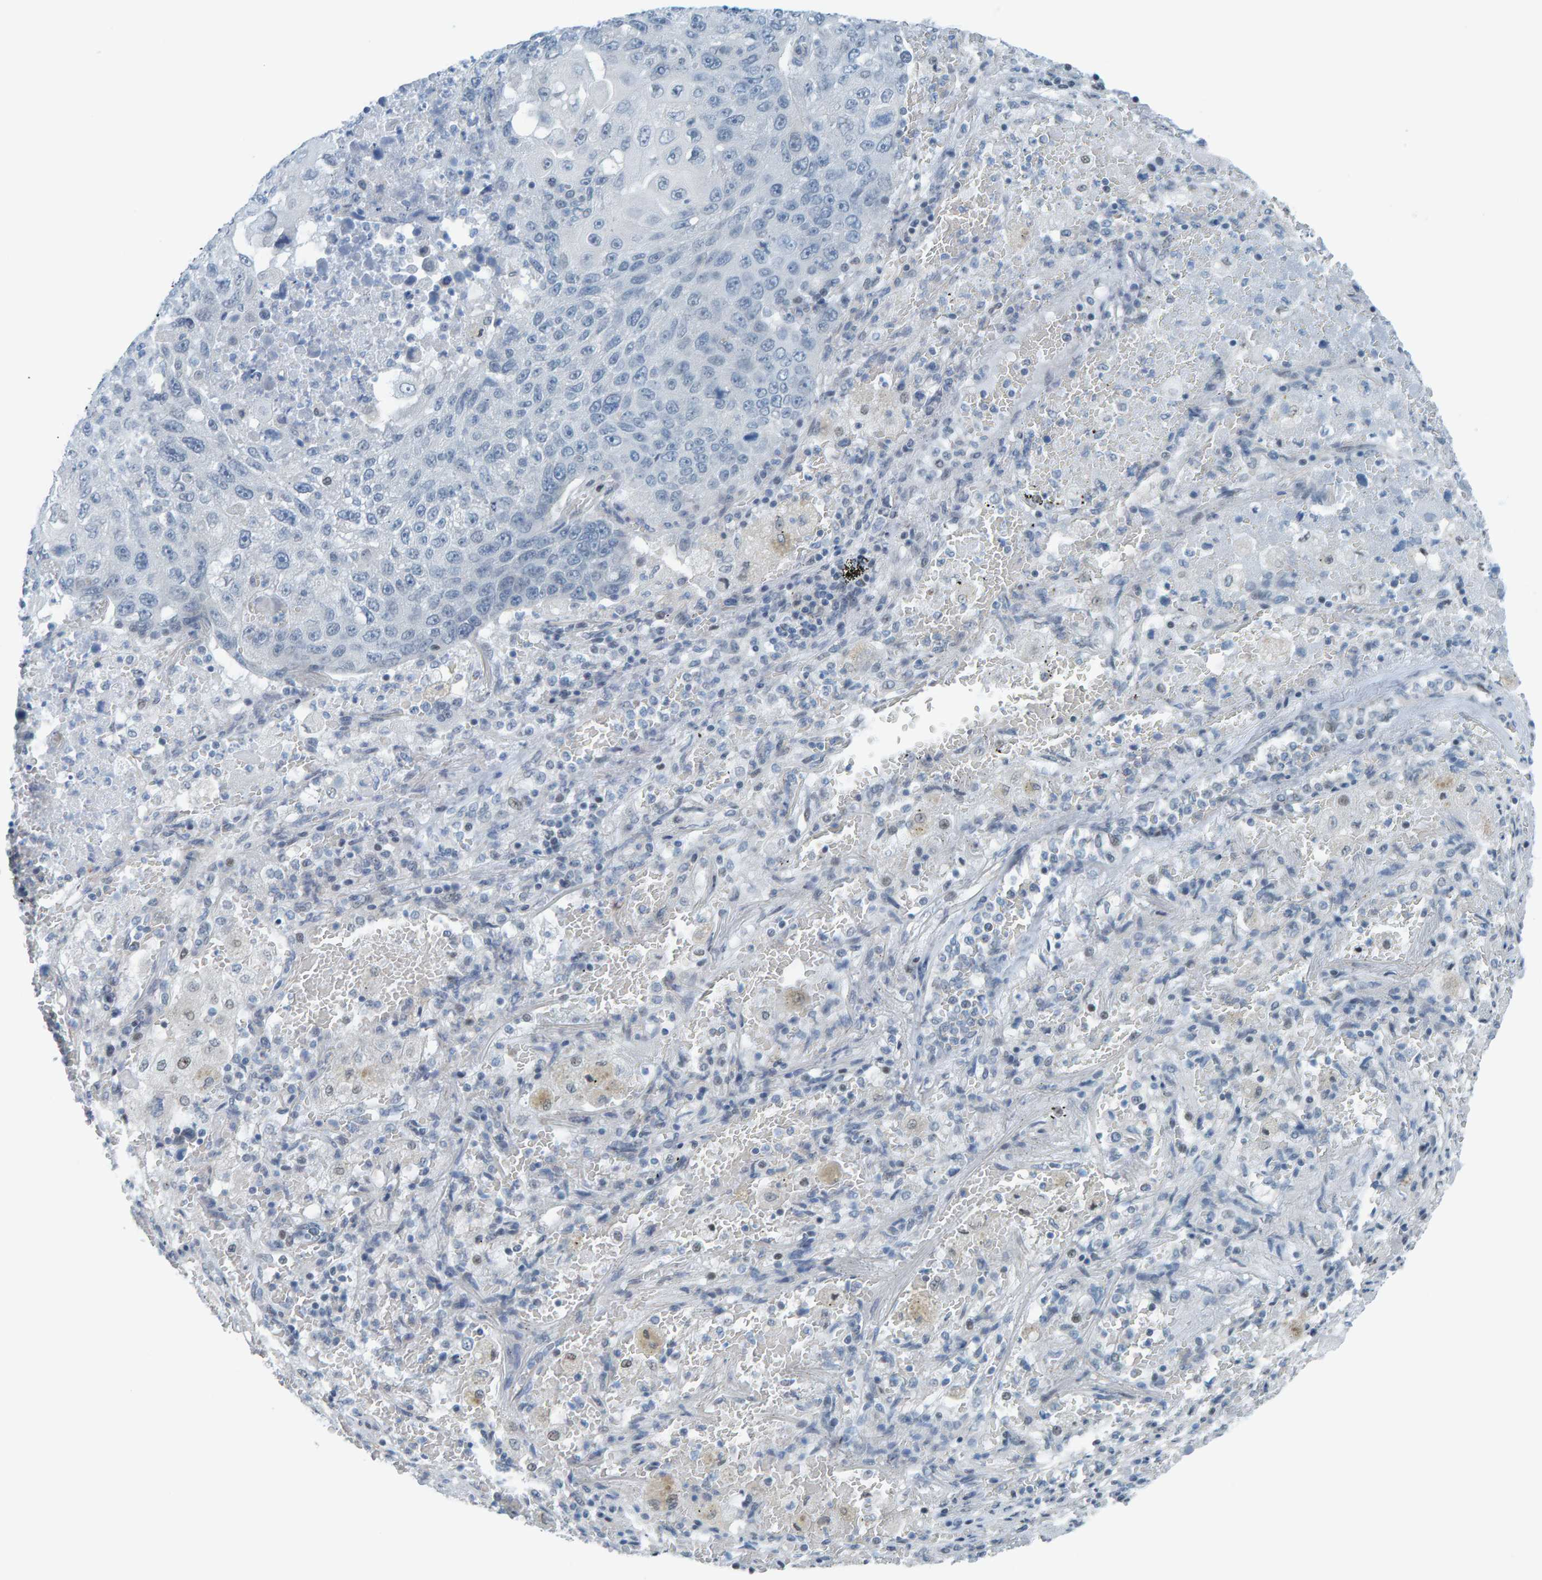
{"staining": {"intensity": "negative", "quantity": "none", "location": "none"}, "tissue": "lung cancer", "cell_type": "Tumor cells", "image_type": "cancer", "snomed": [{"axis": "morphology", "description": "Squamous cell carcinoma, NOS"}, {"axis": "topography", "description": "Lung"}], "caption": "This is a photomicrograph of immunohistochemistry staining of squamous cell carcinoma (lung), which shows no positivity in tumor cells. (Stains: DAB immunohistochemistry (IHC) with hematoxylin counter stain, Microscopy: brightfield microscopy at high magnification).", "gene": "CNP", "patient": {"sex": "male", "age": 61}}